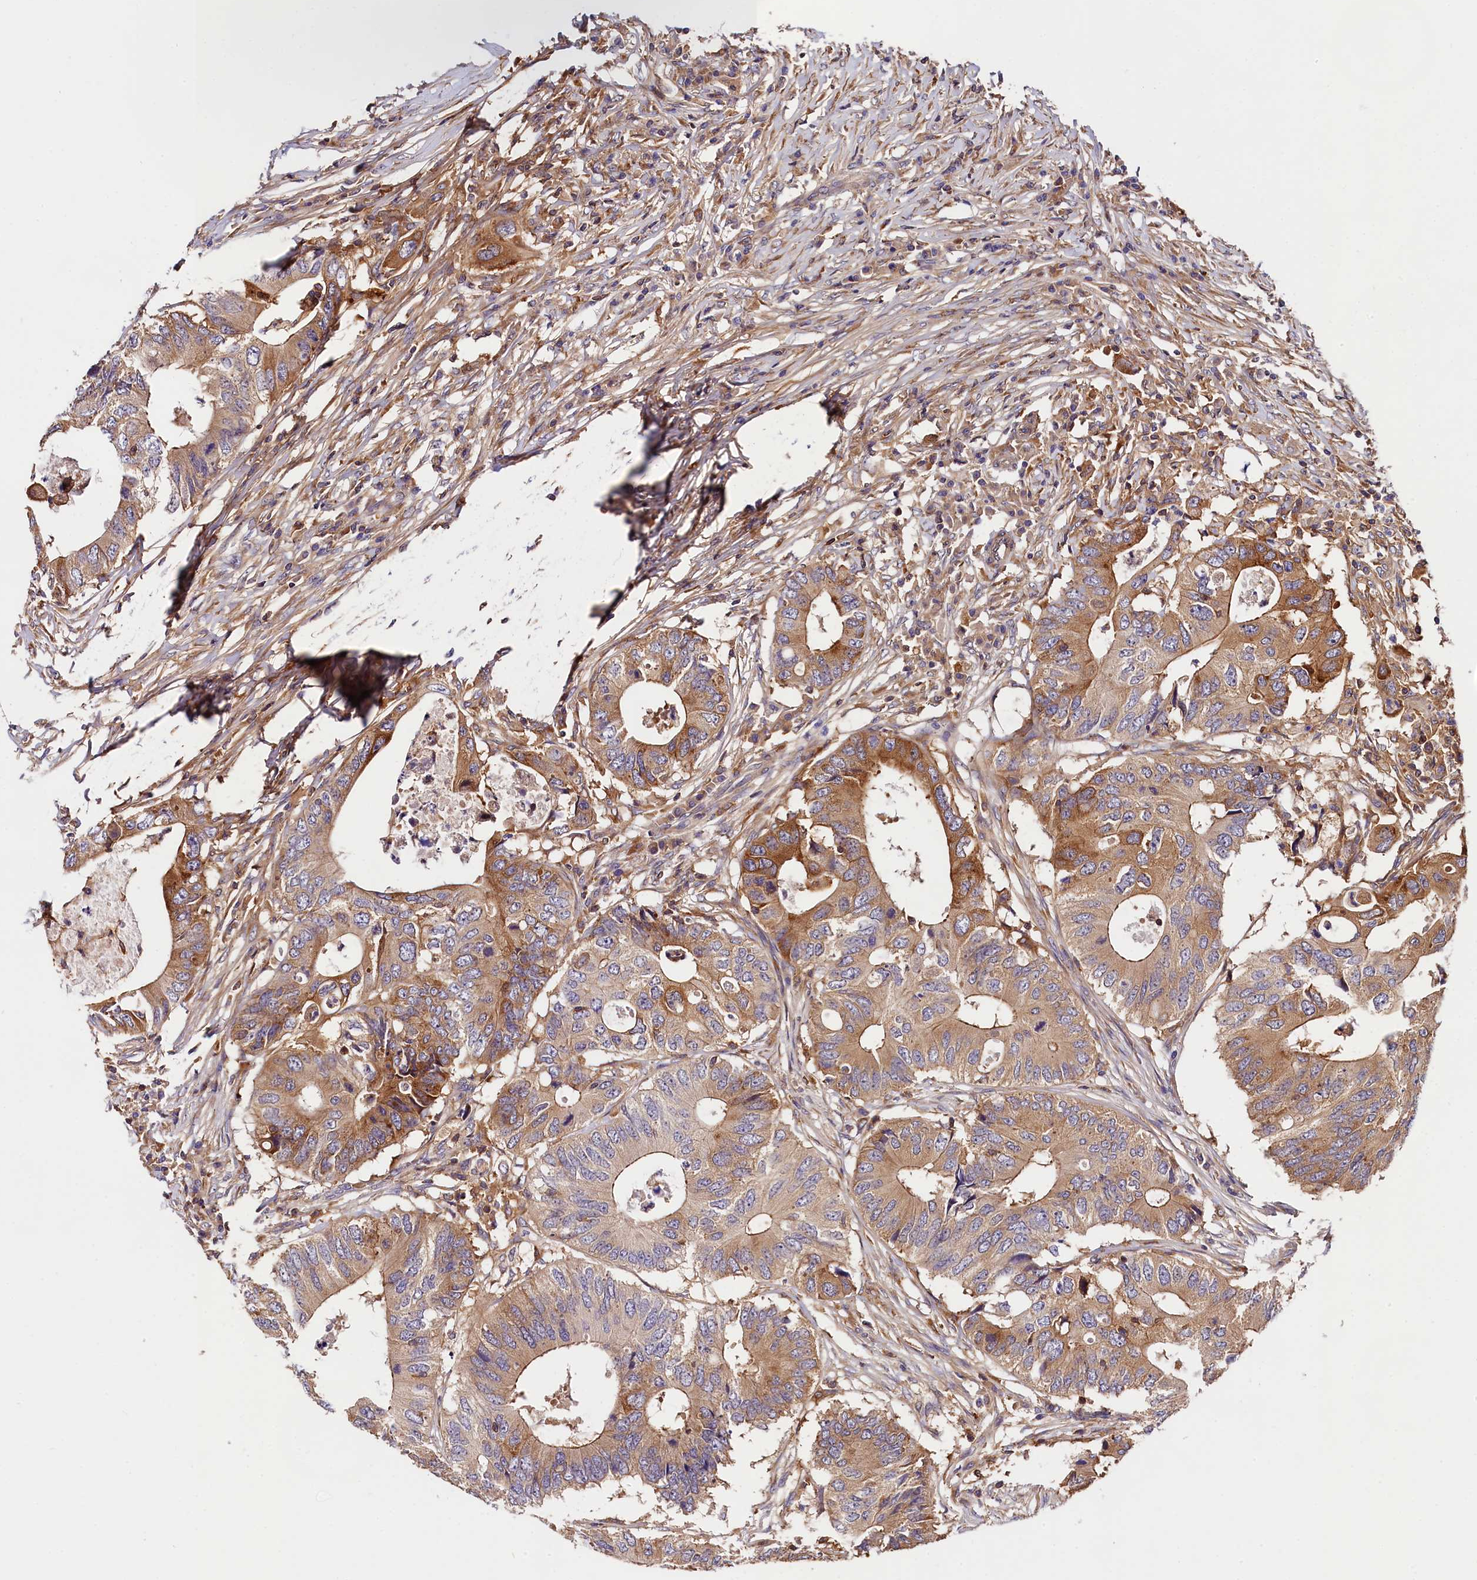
{"staining": {"intensity": "moderate", "quantity": ">75%", "location": "cytoplasmic/membranous"}, "tissue": "colorectal cancer", "cell_type": "Tumor cells", "image_type": "cancer", "snomed": [{"axis": "morphology", "description": "Adenocarcinoma, NOS"}, {"axis": "topography", "description": "Colon"}], "caption": "Immunohistochemical staining of colorectal cancer shows medium levels of moderate cytoplasmic/membranous protein expression in approximately >75% of tumor cells.", "gene": "OAS3", "patient": {"sex": "male", "age": 71}}